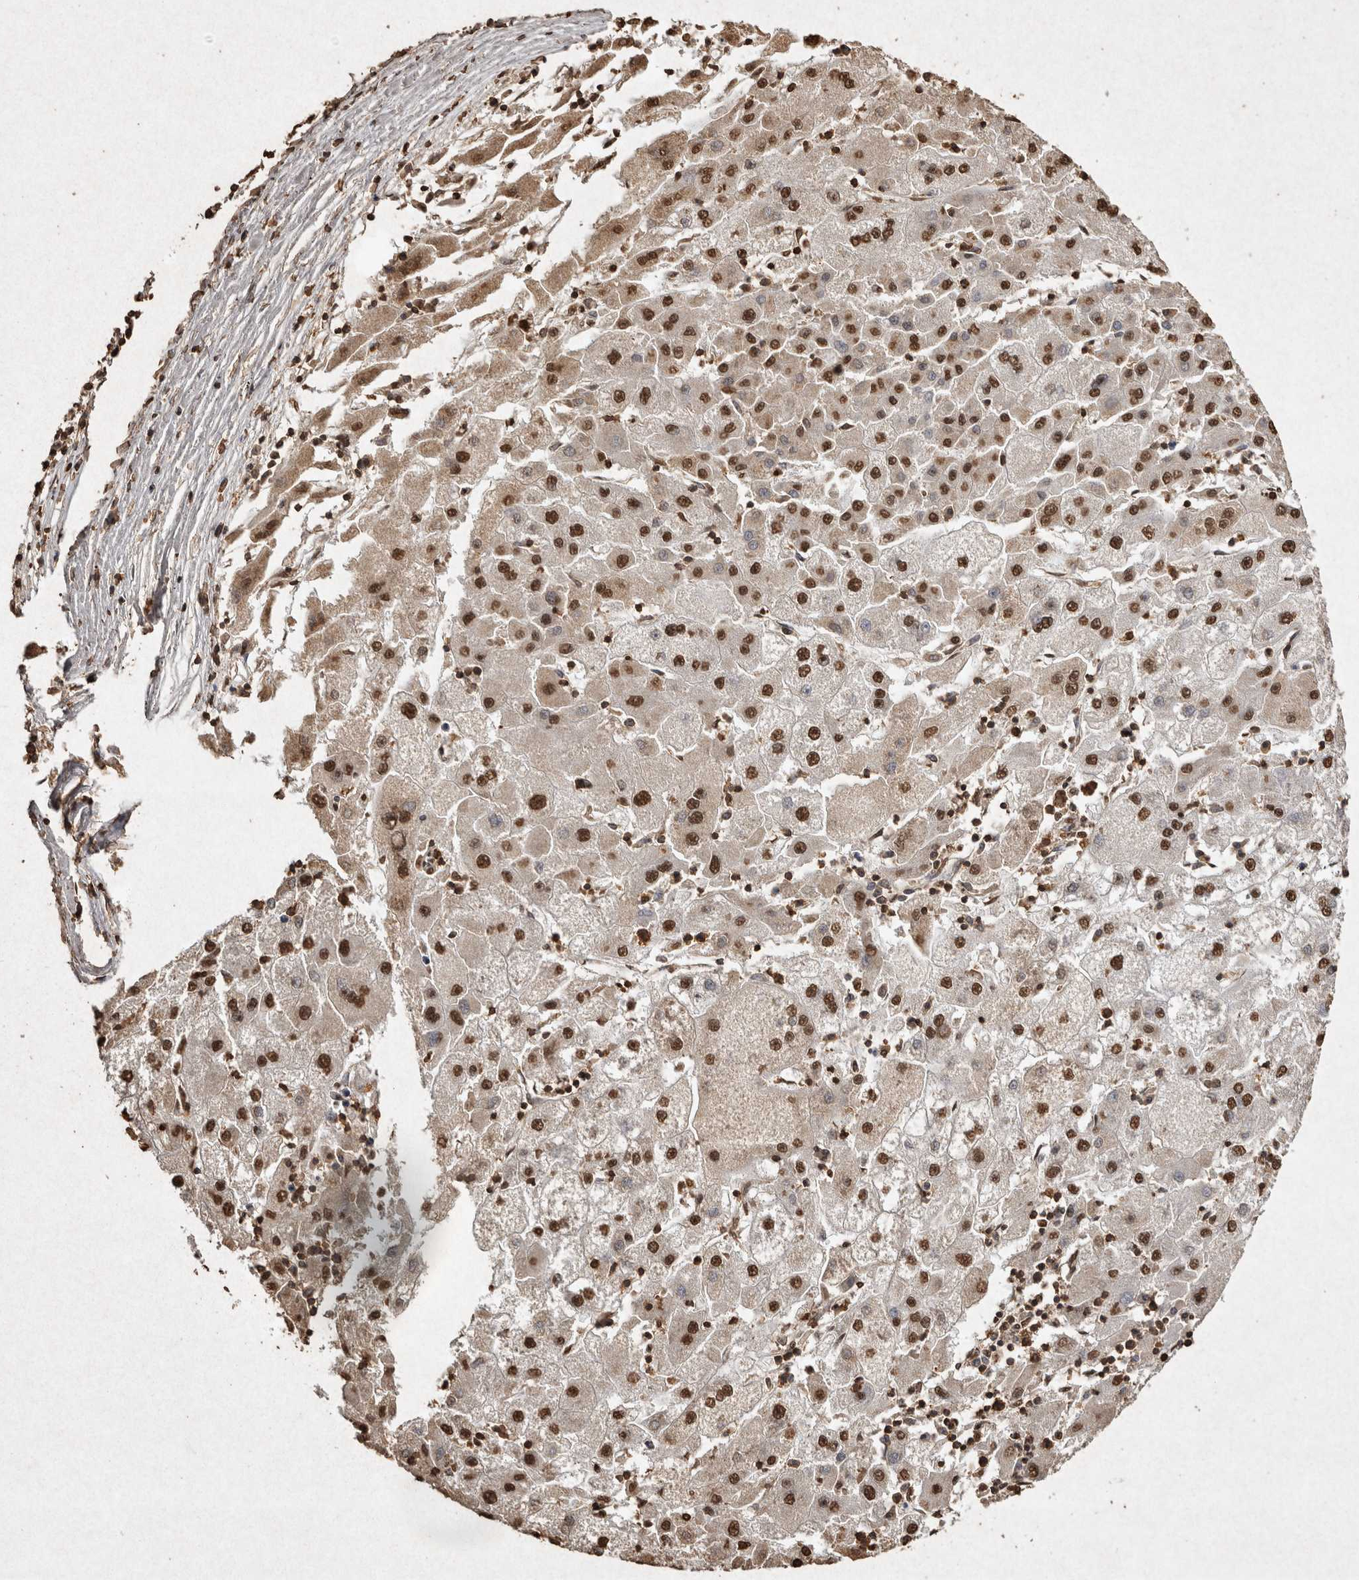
{"staining": {"intensity": "strong", "quantity": ">75%", "location": "nuclear"}, "tissue": "liver cancer", "cell_type": "Tumor cells", "image_type": "cancer", "snomed": [{"axis": "morphology", "description": "Carcinoma, Hepatocellular, NOS"}, {"axis": "topography", "description": "Liver"}], "caption": "Hepatocellular carcinoma (liver) was stained to show a protein in brown. There is high levels of strong nuclear expression in about >75% of tumor cells.", "gene": "FSTL3", "patient": {"sex": "male", "age": 72}}